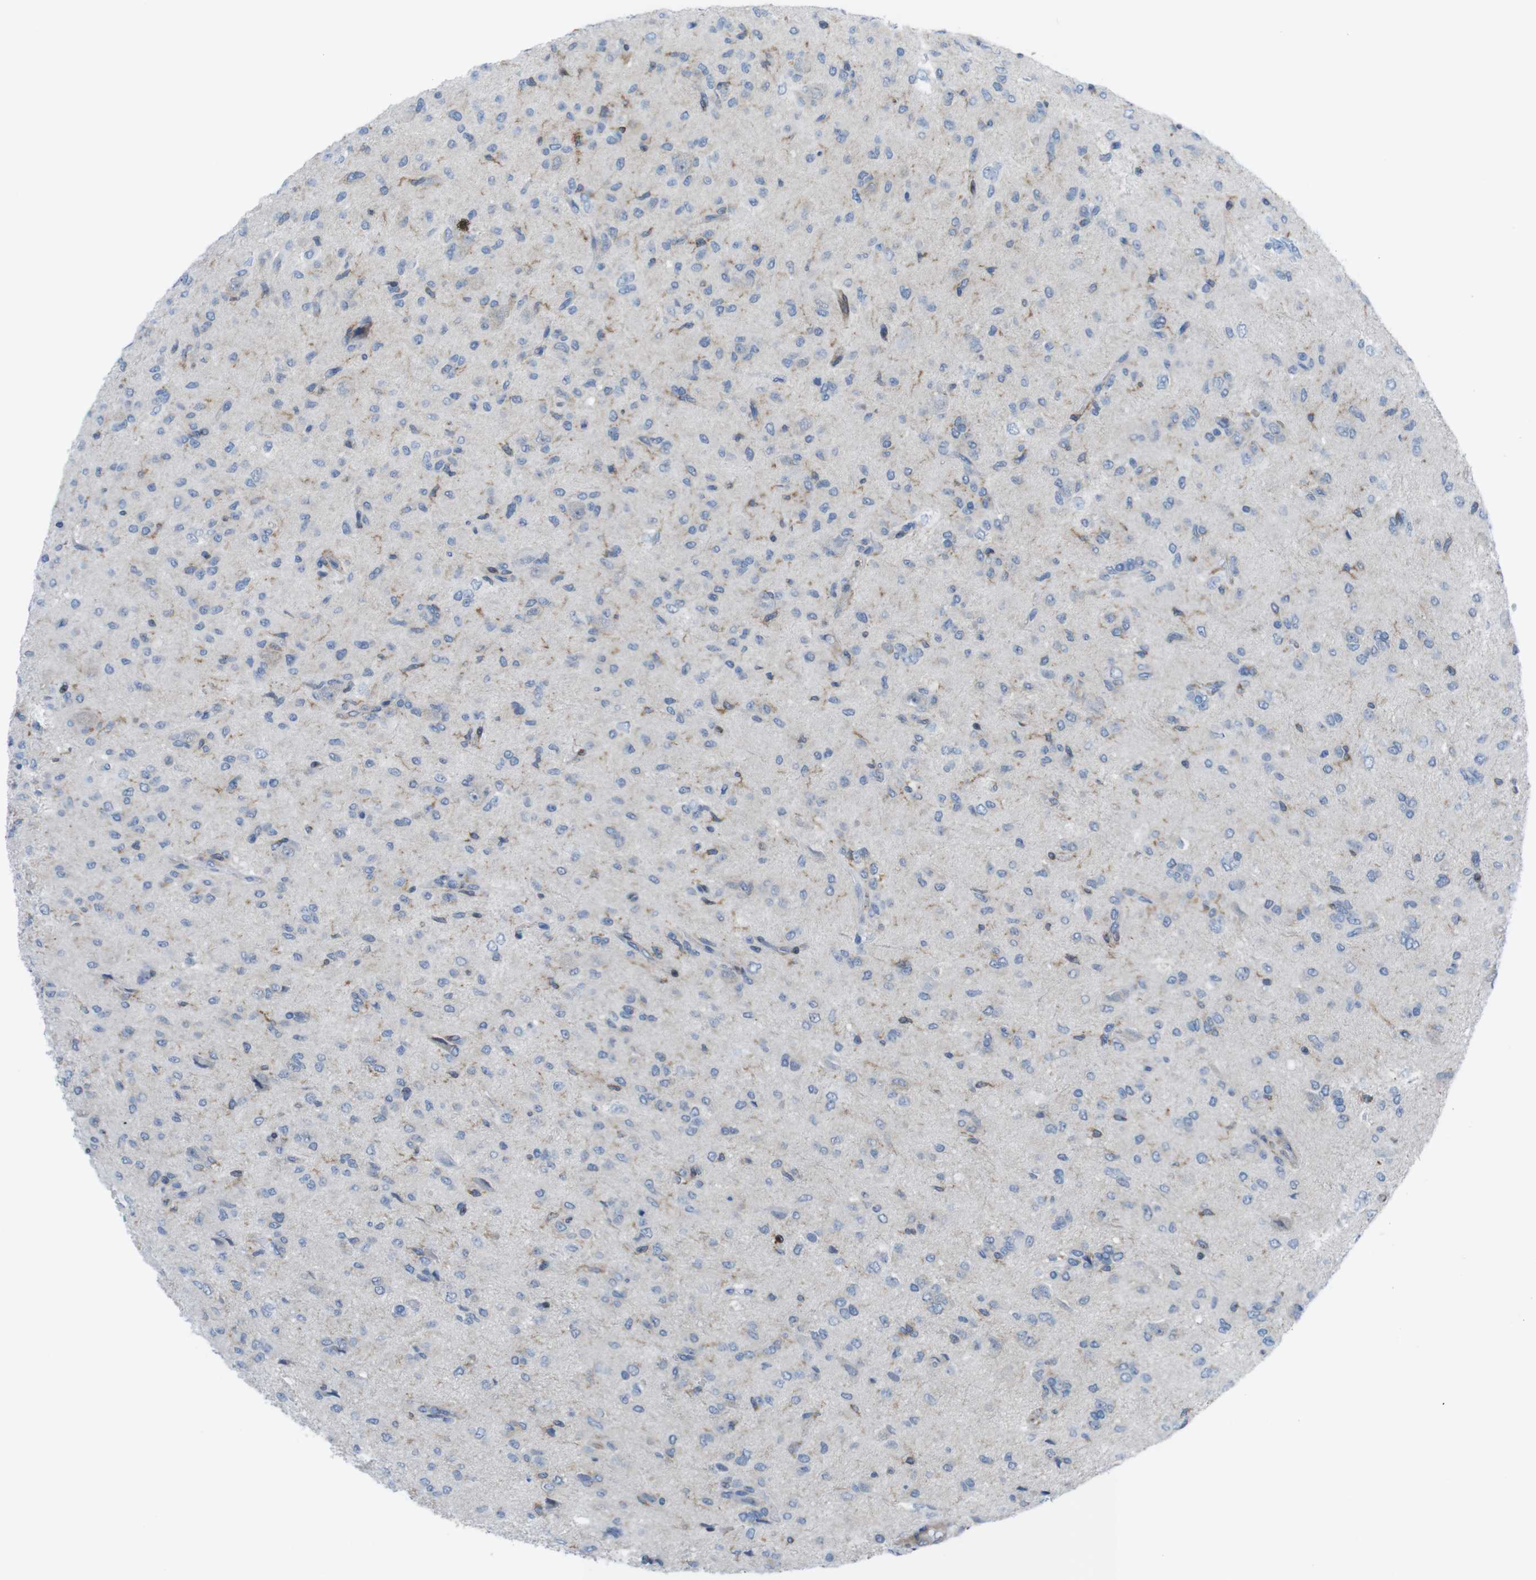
{"staining": {"intensity": "negative", "quantity": "none", "location": "none"}, "tissue": "glioma", "cell_type": "Tumor cells", "image_type": "cancer", "snomed": [{"axis": "morphology", "description": "Glioma, malignant, High grade"}, {"axis": "topography", "description": "Brain"}], "caption": "Tumor cells show no significant staining in high-grade glioma (malignant).", "gene": "DIAPH2", "patient": {"sex": "female", "age": 59}}